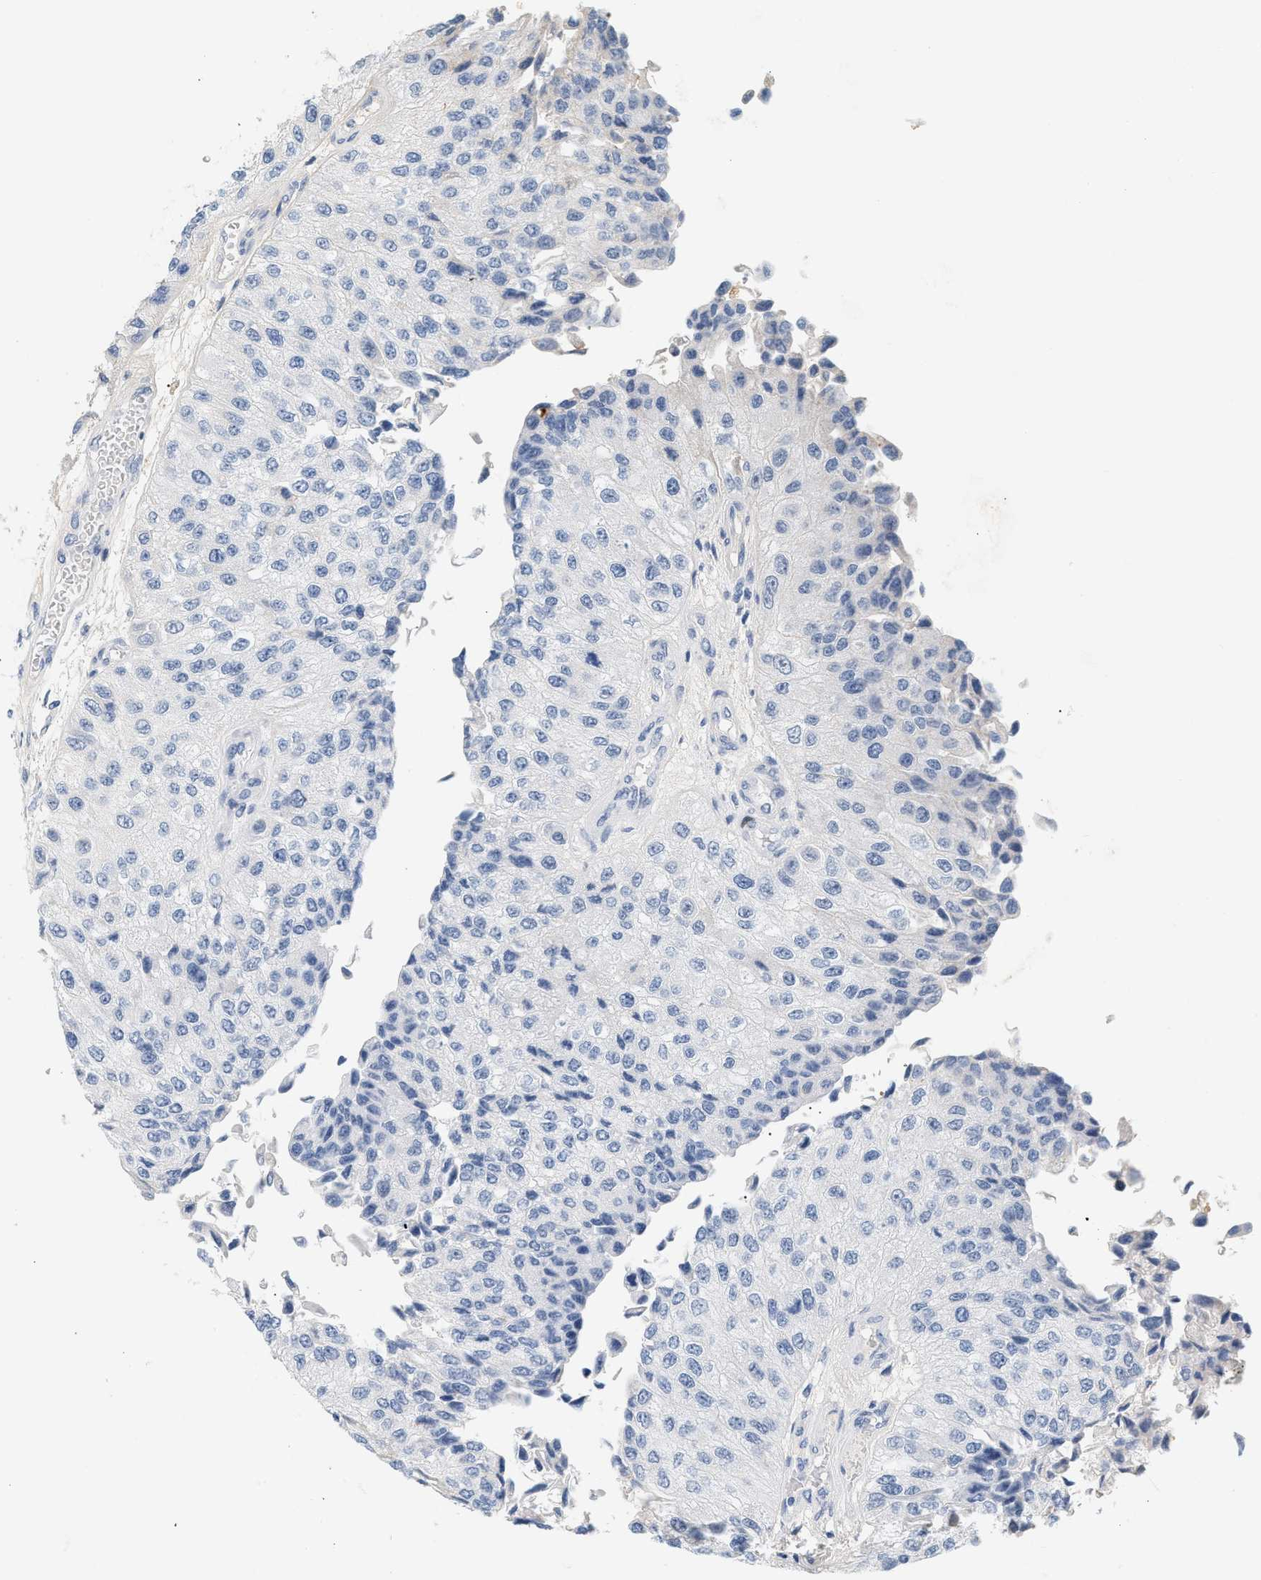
{"staining": {"intensity": "negative", "quantity": "none", "location": "none"}, "tissue": "urothelial cancer", "cell_type": "Tumor cells", "image_type": "cancer", "snomed": [{"axis": "morphology", "description": "Urothelial carcinoma, High grade"}, {"axis": "topography", "description": "Kidney"}, {"axis": "topography", "description": "Urinary bladder"}], "caption": "High power microscopy histopathology image of an immunohistochemistry histopathology image of urothelial carcinoma (high-grade), revealing no significant staining in tumor cells.", "gene": "CFH", "patient": {"sex": "male", "age": 77}}